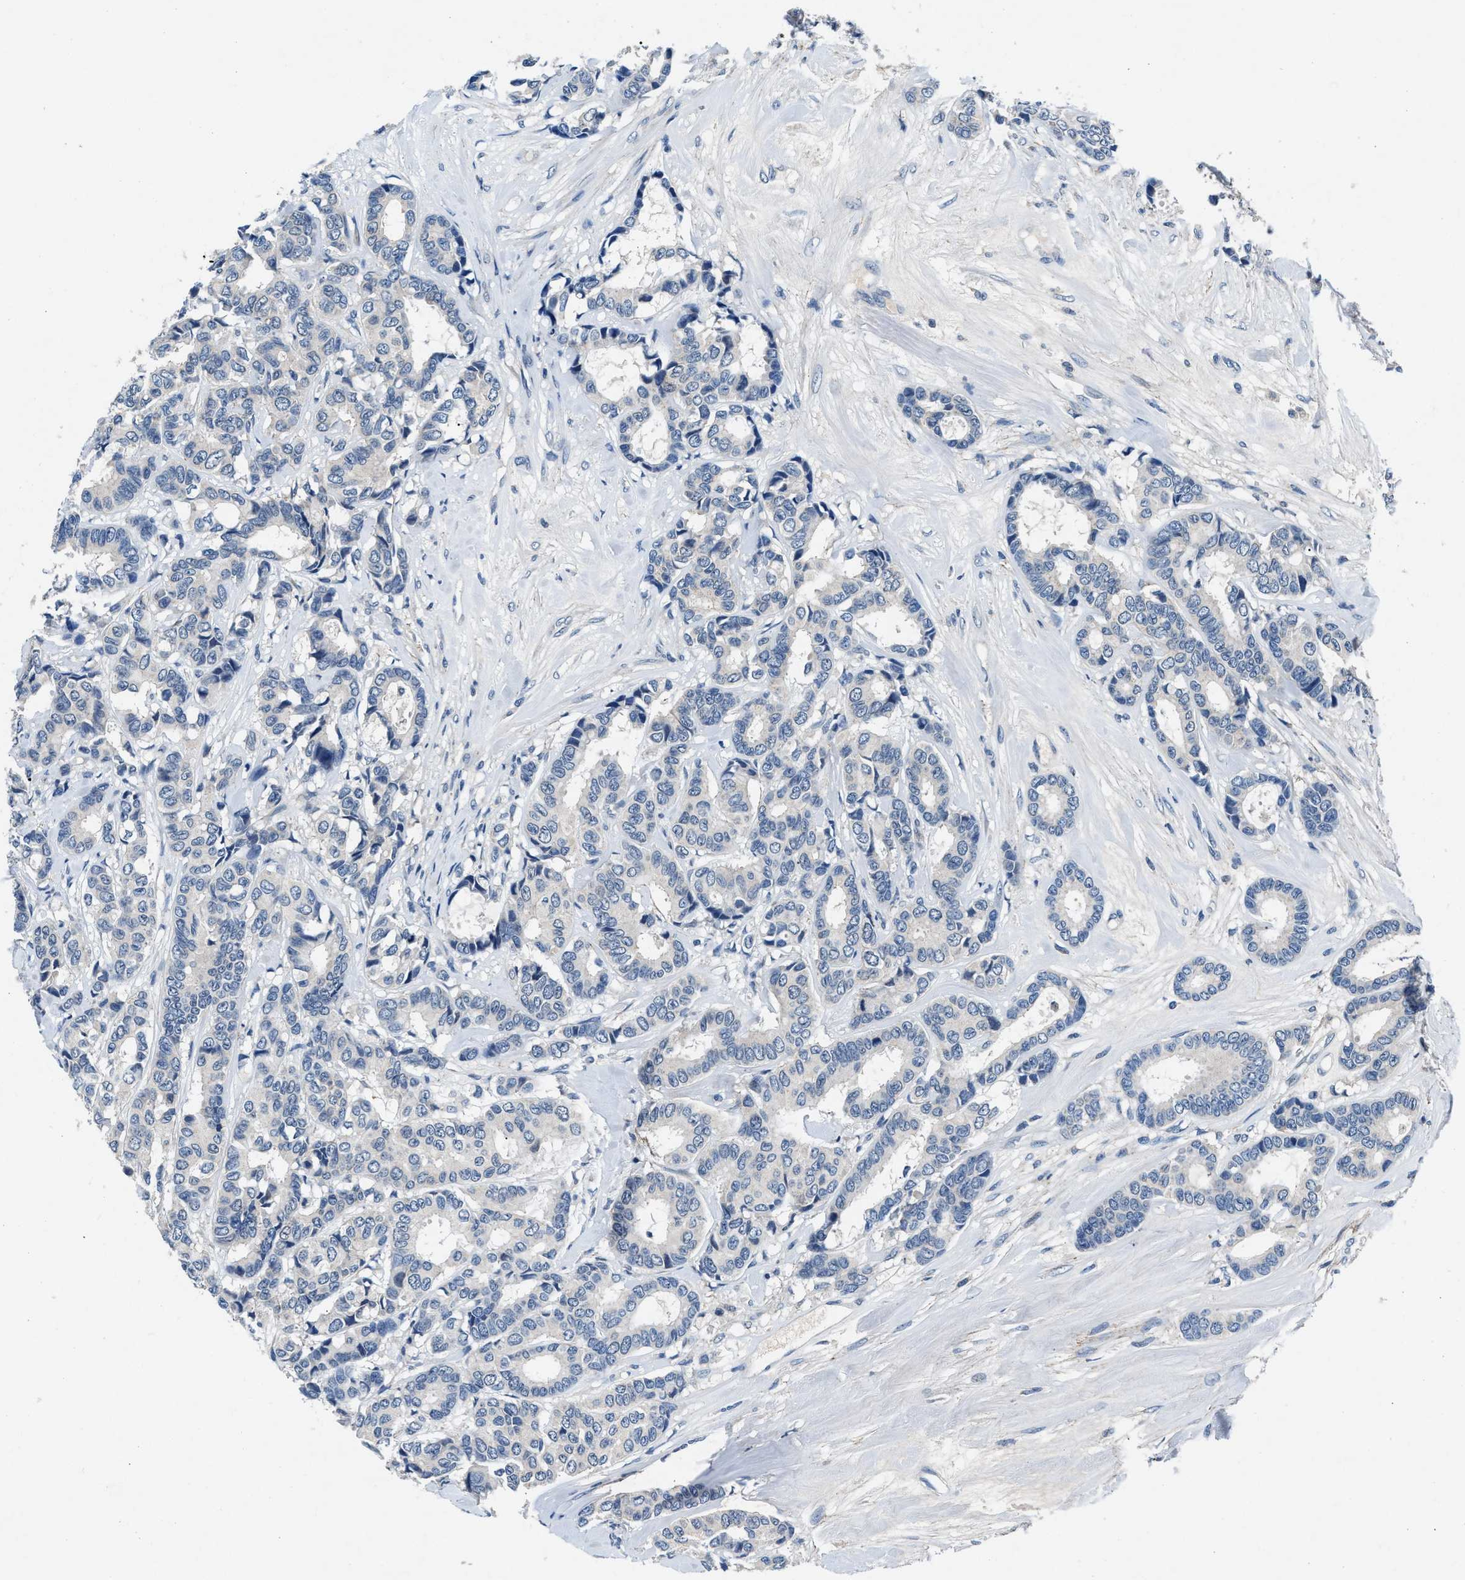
{"staining": {"intensity": "negative", "quantity": "none", "location": "none"}, "tissue": "breast cancer", "cell_type": "Tumor cells", "image_type": "cancer", "snomed": [{"axis": "morphology", "description": "Duct carcinoma"}, {"axis": "topography", "description": "Breast"}], "caption": "Tumor cells are negative for brown protein staining in intraductal carcinoma (breast).", "gene": "DENND6B", "patient": {"sex": "female", "age": 87}}